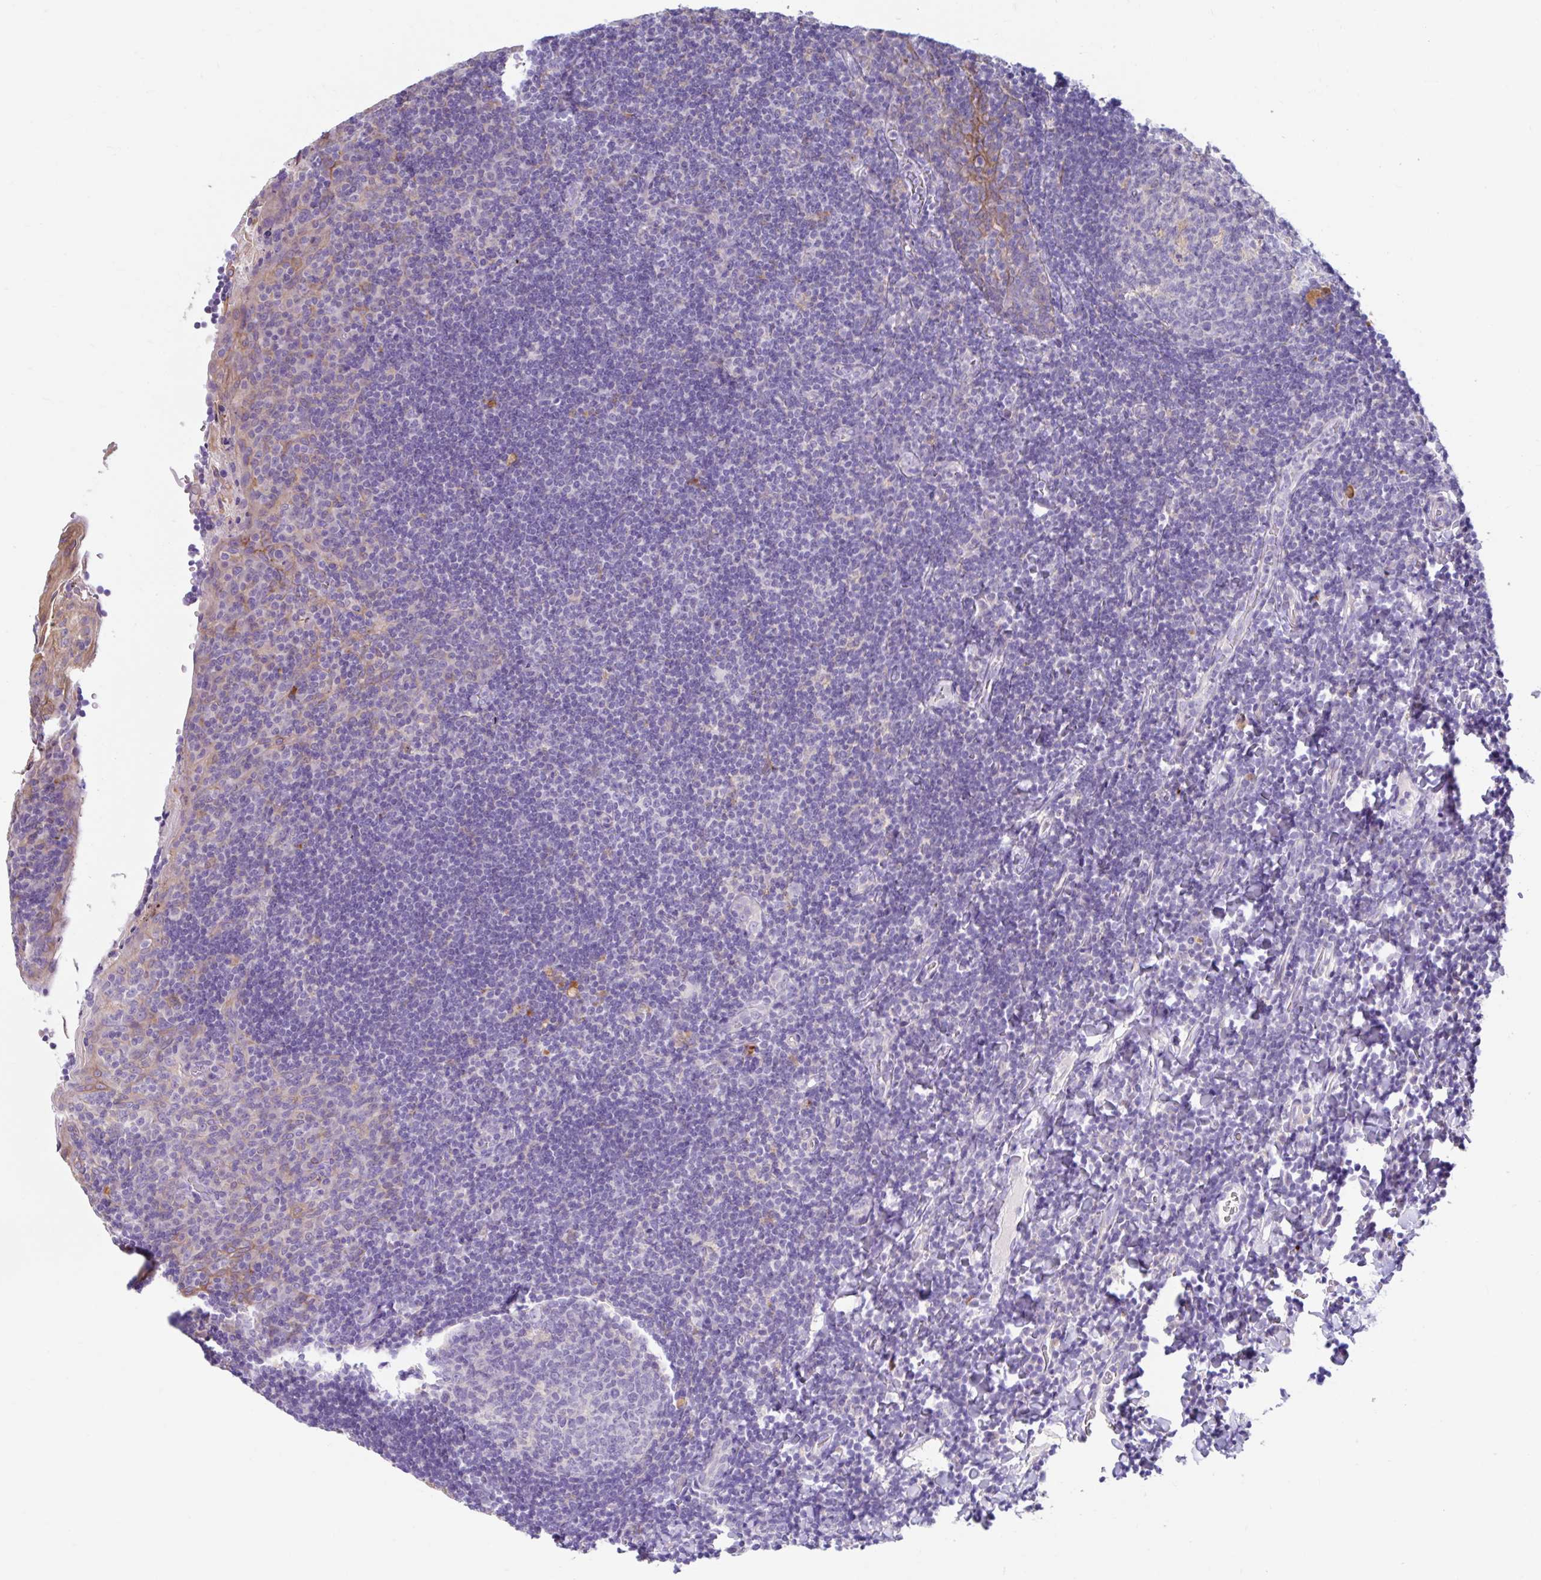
{"staining": {"intensity": "negative", "quantity": "none", "location": "none"}, "tissue": "tonsil", "cell_type": "Germinal center cells", "image_type": "normal", "snomed": [{"axis": "morphology", "description": "Normal tissue, NOS"}, {"axis": "topography", "description": "Tonsil"}], "caption": "IHC micrograph of normal tonsil stained for a protein (brown), which shows no positivity in germinal center cells.", "gene": "ZNF33A", "patient": {"sex": "male", "age": 17}}